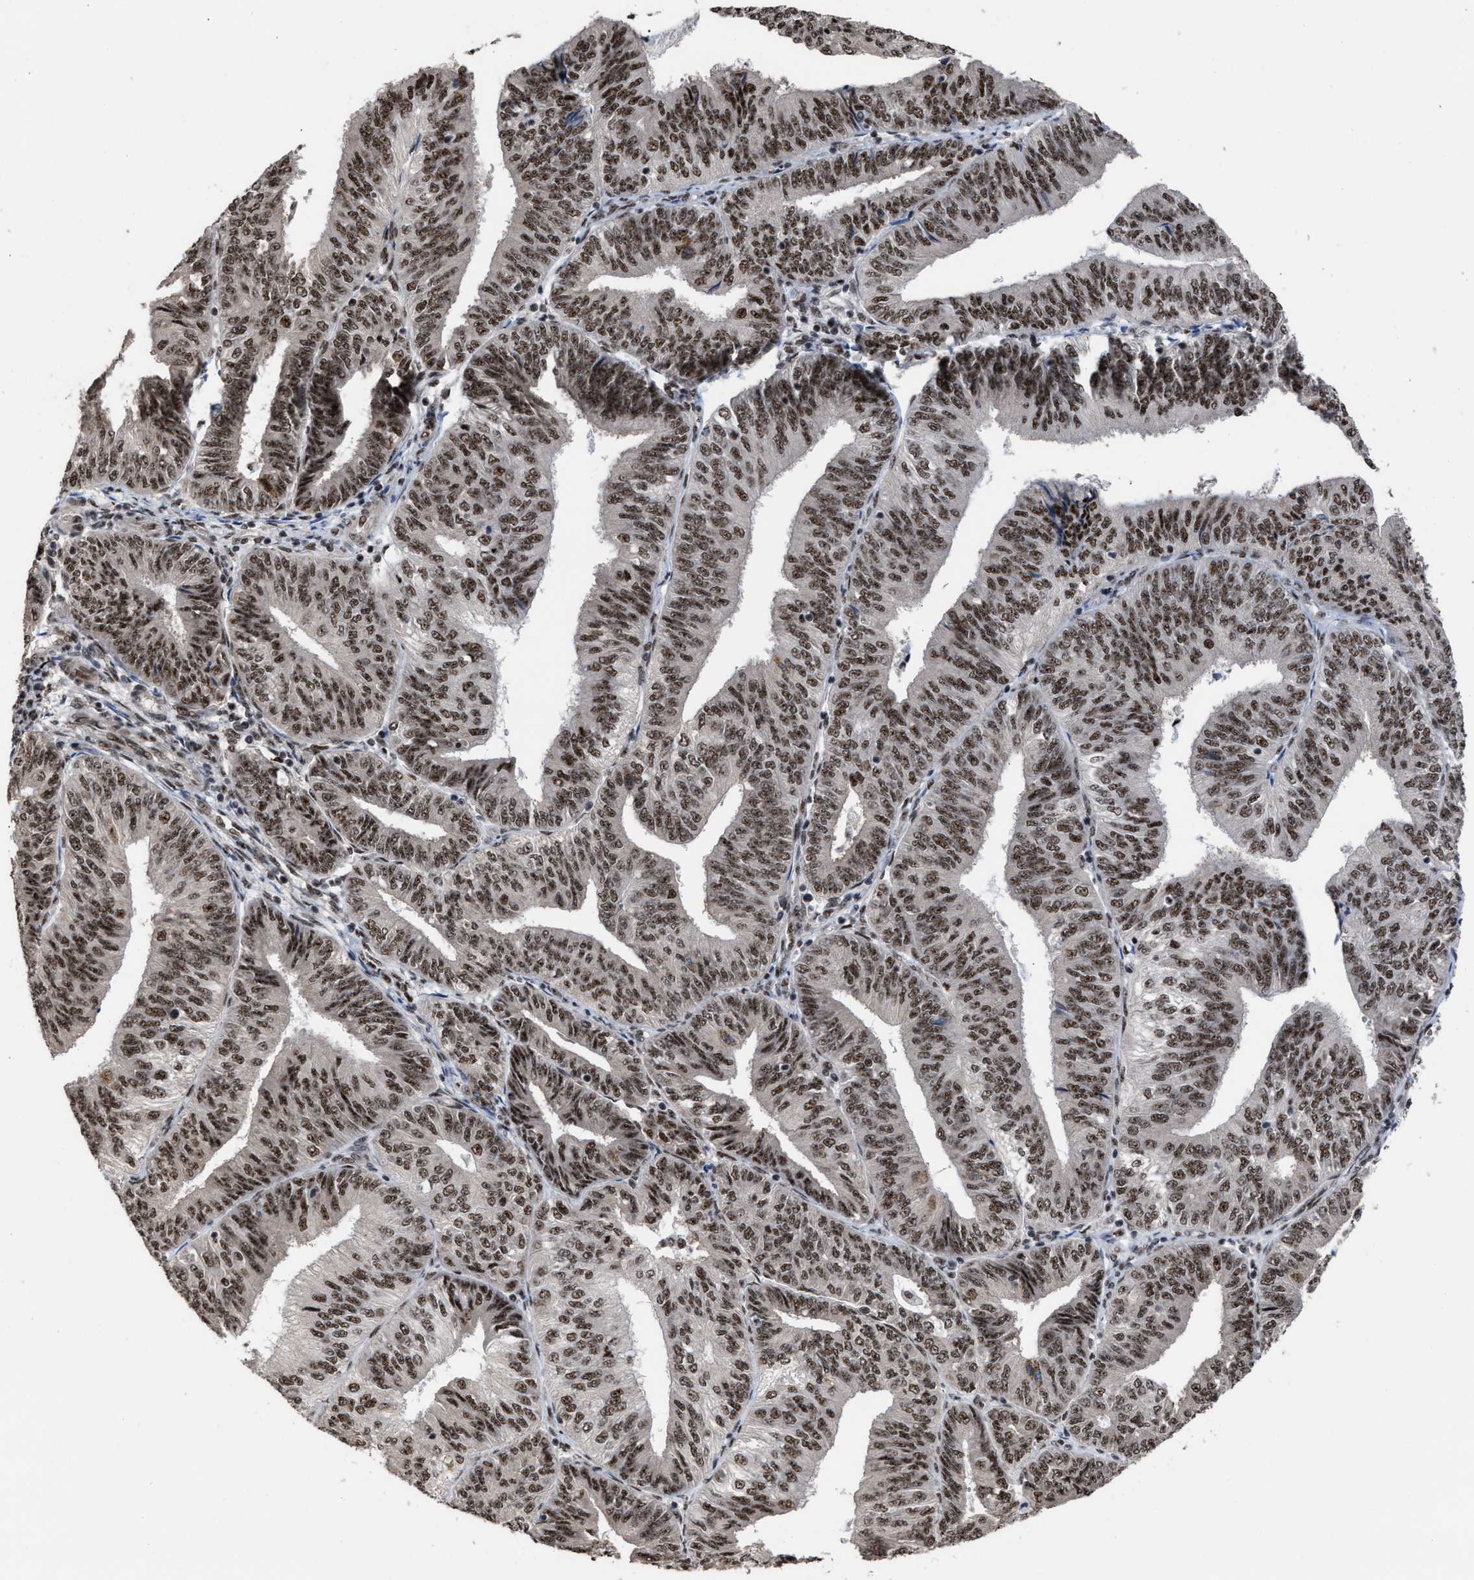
{"staining": {"intensity": "strong", "quantity": ">75%", "location": "nuclear"}, "tissue": "endometrial cancer", "cell_type": "Tumor cells", "image_type": "cancer", "snomed": [{"axis": "morphology", "description": "Adenocarcinoma, NOS"}, {"axis": "topography", "description": "Endometrium"}], "caption": "Endometrial cancer stained with immunohistochemistry shows strong nuclear staining in about >75% of tumor cells.", "gene": "EIF4A3", "patient": {"sex": "female", "age": 58}}